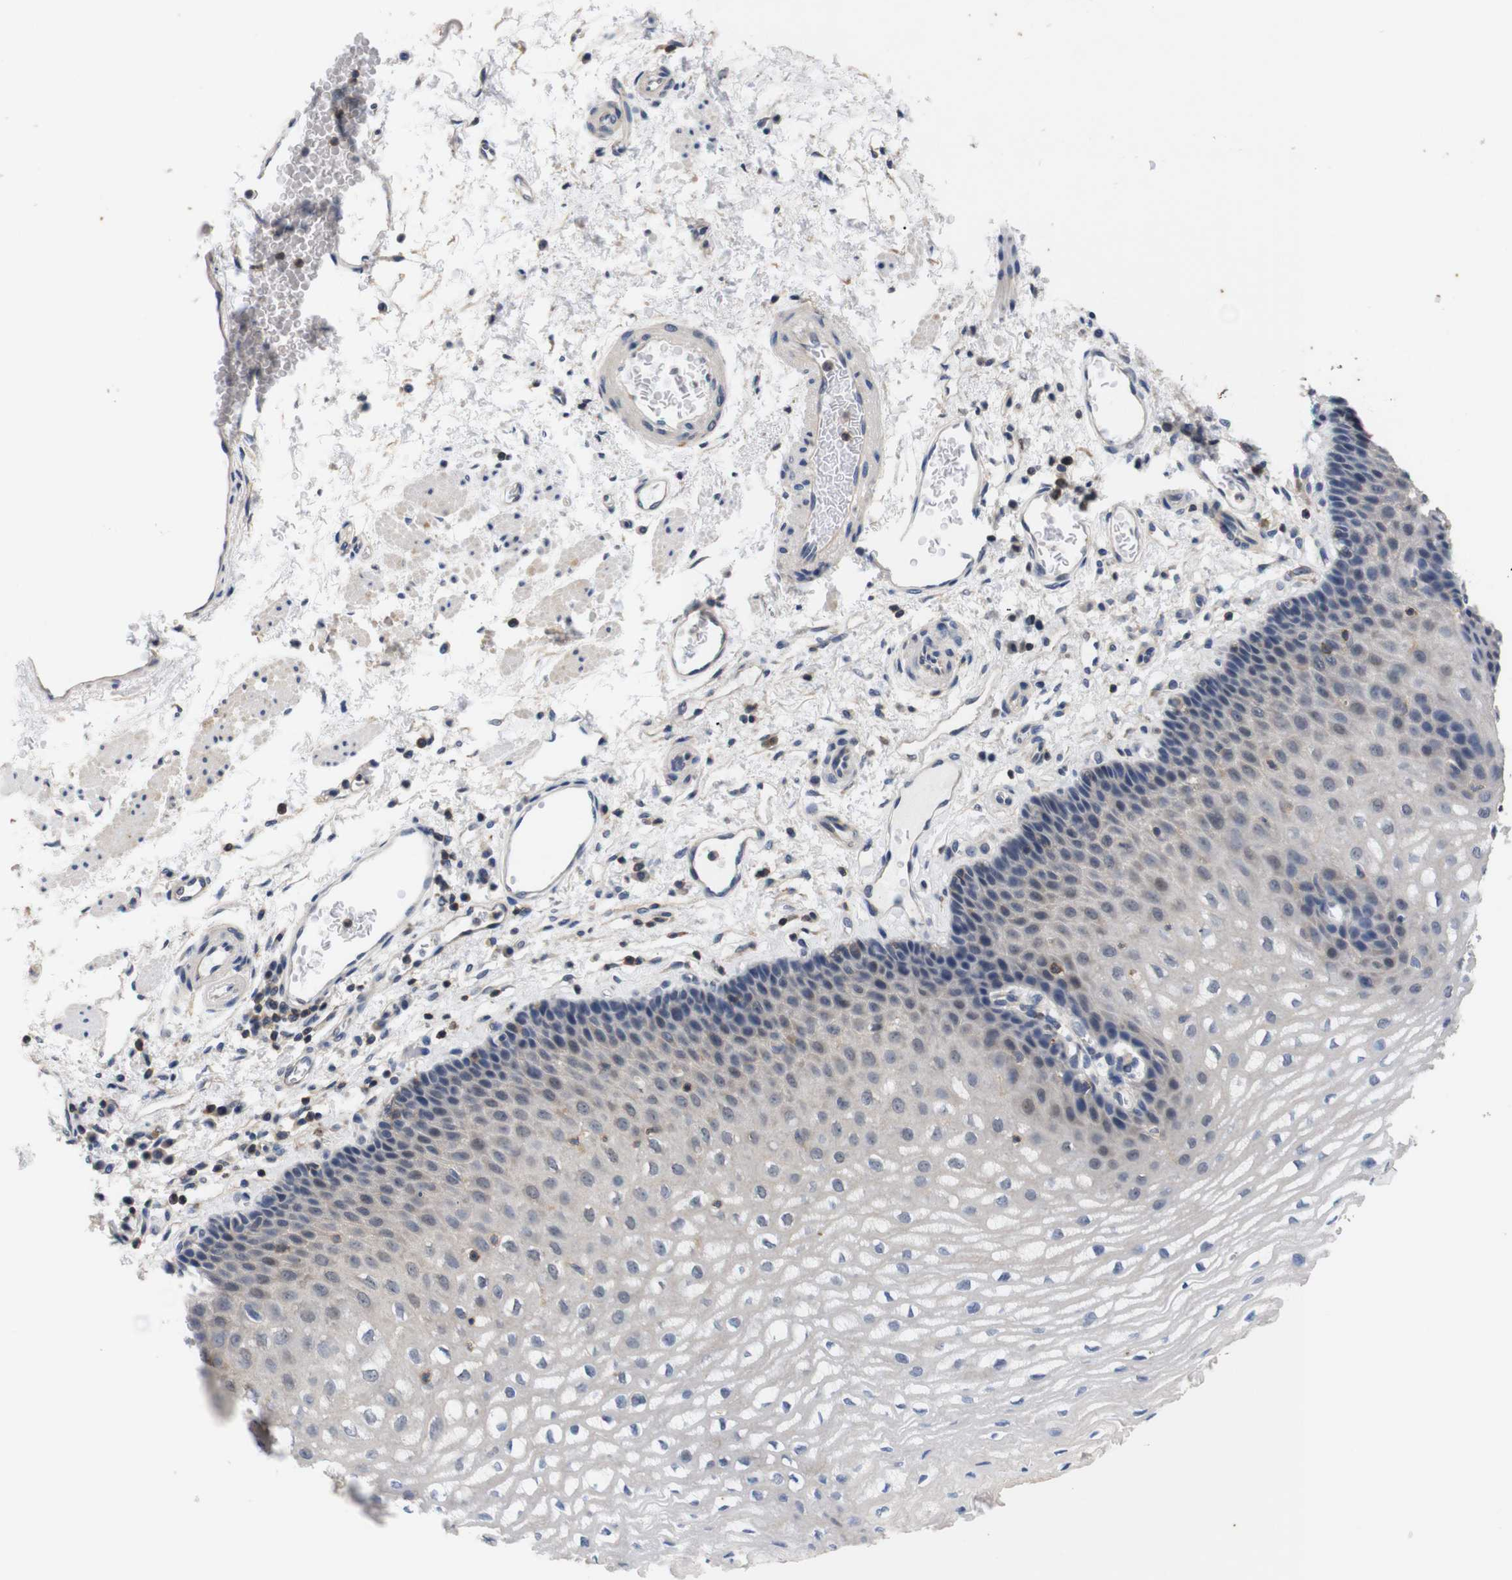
{"staining": {"intensity": "weak", "quantity": "<25%", "location": "cytoplasmic/membranous"}, "tissue": "esophagus", "cell_type": "Squamous epithelial cells", "image_type": "normal", "snomed": [{"axis": "morphology", "description": "Normal tissue, NOS"}, {"axis": "topography", "description": "Esophagus"}], "caption": "A micrograph of esophagus stained for a protein exhibits no brown staining in squamous epithelial cells. The staining is performed using DAB brown chromogen with nuclei counter-stained in using hematoxylin.", "gene": "BRWD3", "patient": {"sex": "male", "age": 54}}